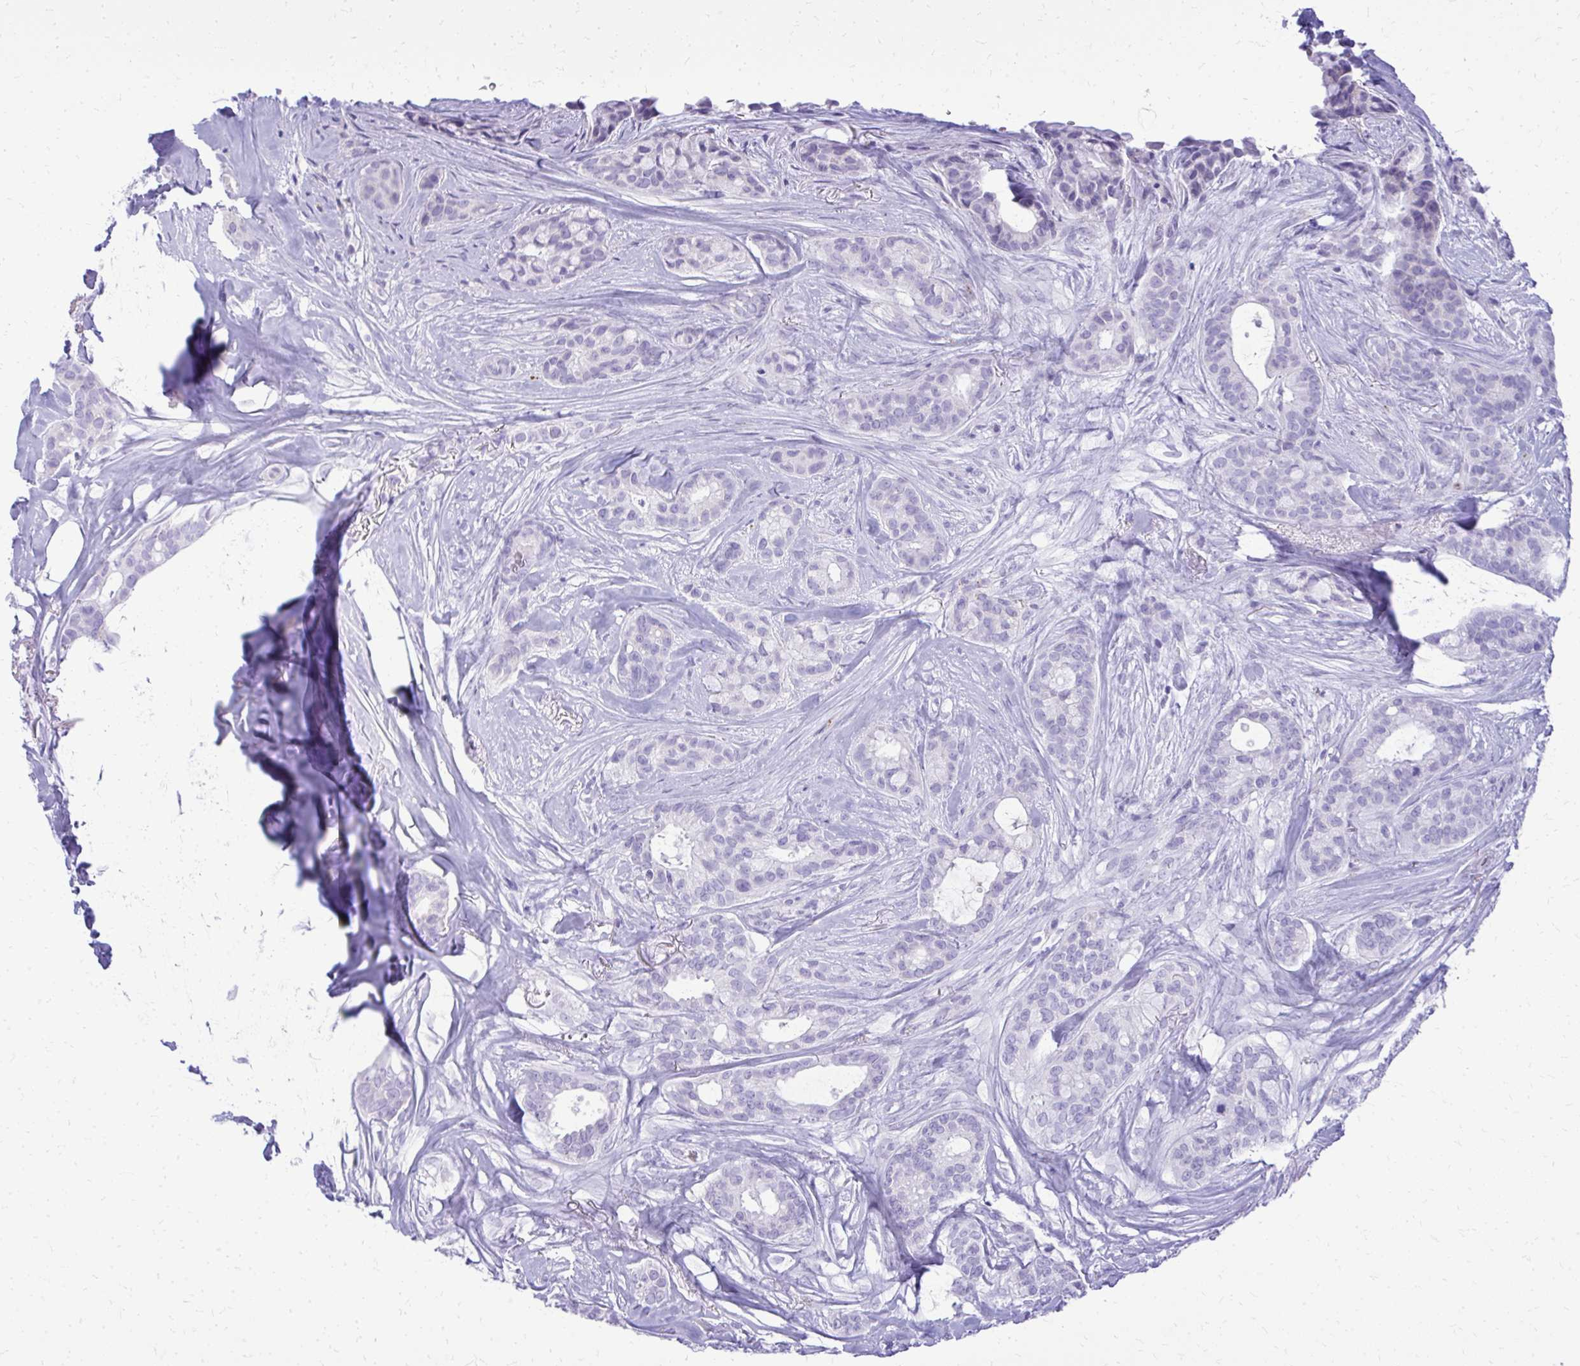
{"staining": {"intensity": "negative", "quantity": "none", "location": "none"}, "tissue": "breast cancer", "cell_type": "Tumor cells", "image_type": "cancer", "snomed": [{"axis": "morphology", "description": "Duct carcinoma"}, {"axis": "topography", "description": "Breast"}], "caption": "Tumor cells show no significant protein expression in breast intraductal carcinoma.", "gene": "BCL6B", "patient": {"sex": "female", "age": 84}}